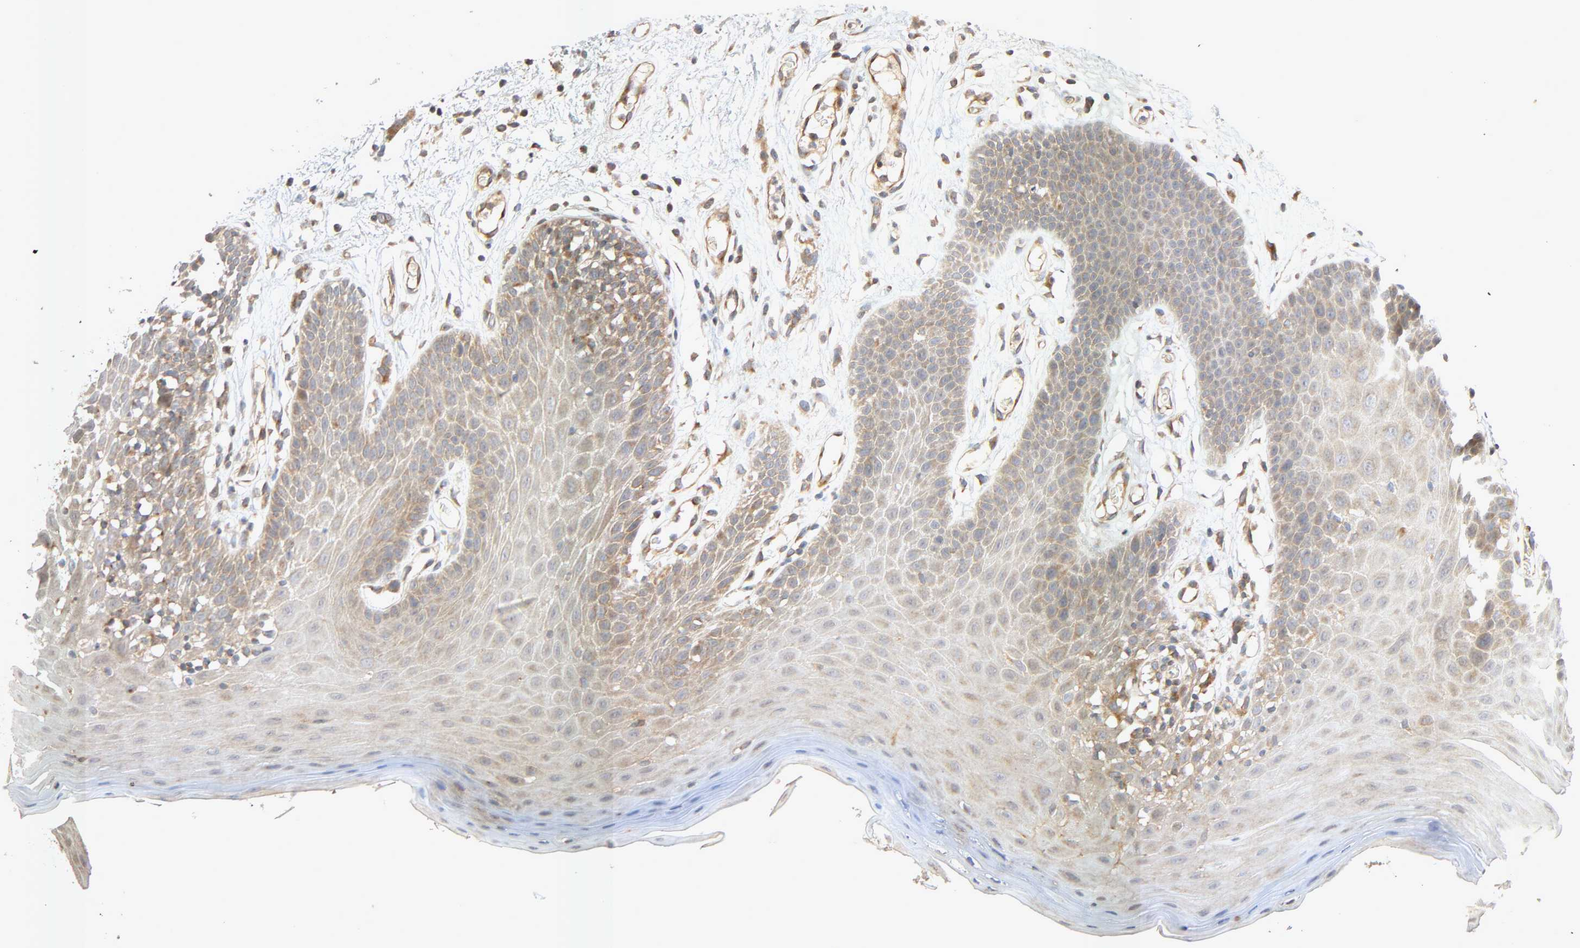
{"staining": {"intensity": "weak", "quantity": "<25%", "location": "cytoplasmic/membranous"}, "tissue": "oral mucosa", "cell_type": "Squamous epithelial cells", "image_type": "normal", "snomed": [{"axis": "morphology", "description": "Normal tissue, NOS"}, {"axis": "morphology", "description": "Squamous cell carcinoma, NOS"}, {"axis": "topography", "description": "Skeletal muscle"}, {"axis": "topography", "description": "Oral tissue"}, {"axis": "topography", "description": "Head-Neck"}], "caption": "Squamous epithelial cells are negative for protein expression in normal human oral mucosa. (DAB immunohistochemistry (IHC) visualized using brightfield microscopy, high magnification).", "gene": "SGSM1", "patient": {"sex": "male", "age": 71}}